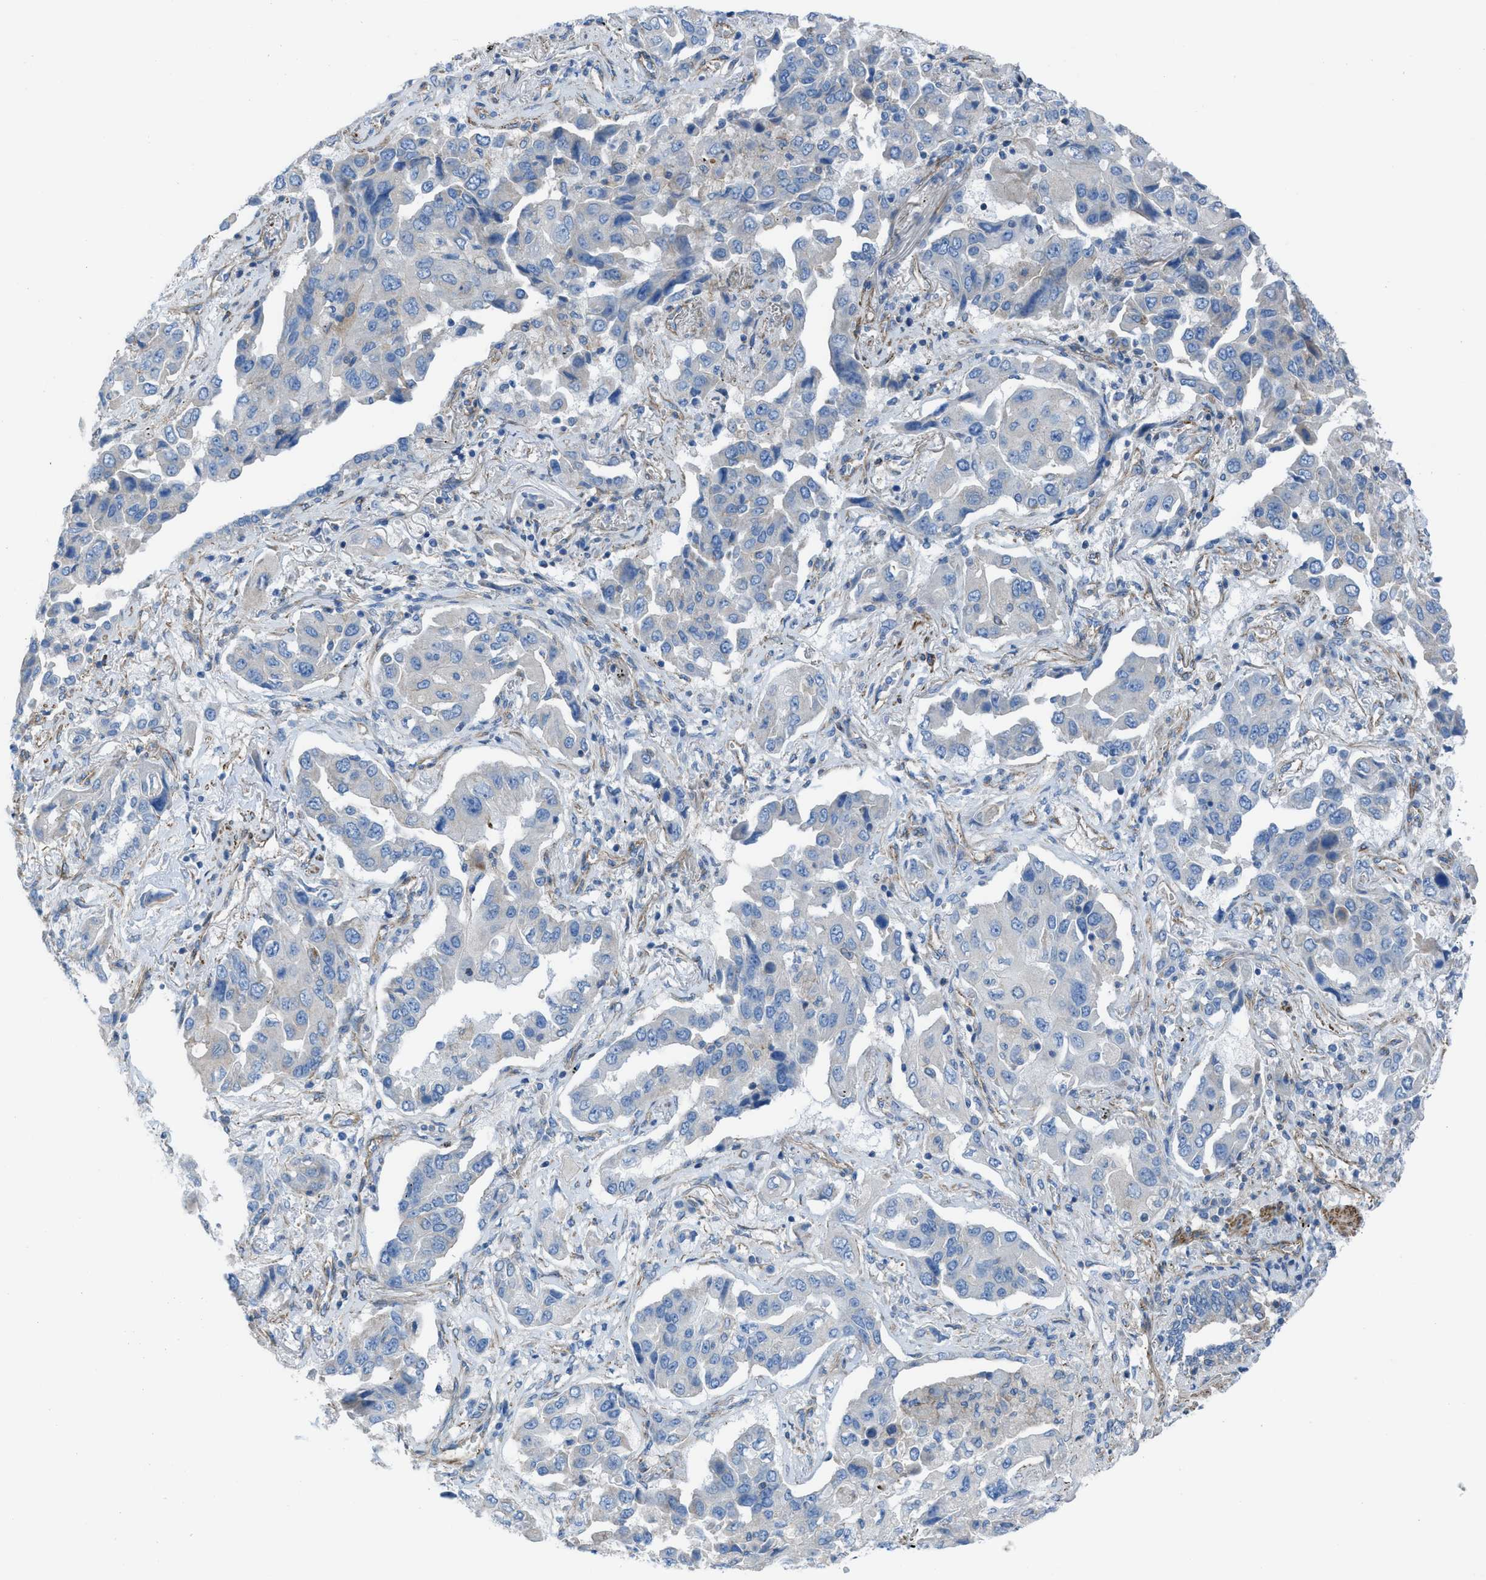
{"staining": {"intensity": "negative", "quantity": "none", "location": "none"}, "tissue": "lung cancer", "cell_type": "Tumor cells", "image_type": "cancer", "snomed": [{"axis": "morphology", "description": "Adenocarcinoma, NOS"}, {"axis": "topography", "description": "Lung"}], "caption": "The image displays no significant staining in tumor cells of lung cancer.", "gene": "KCNH7", "patient": {"sex": "female", "age": 65}}